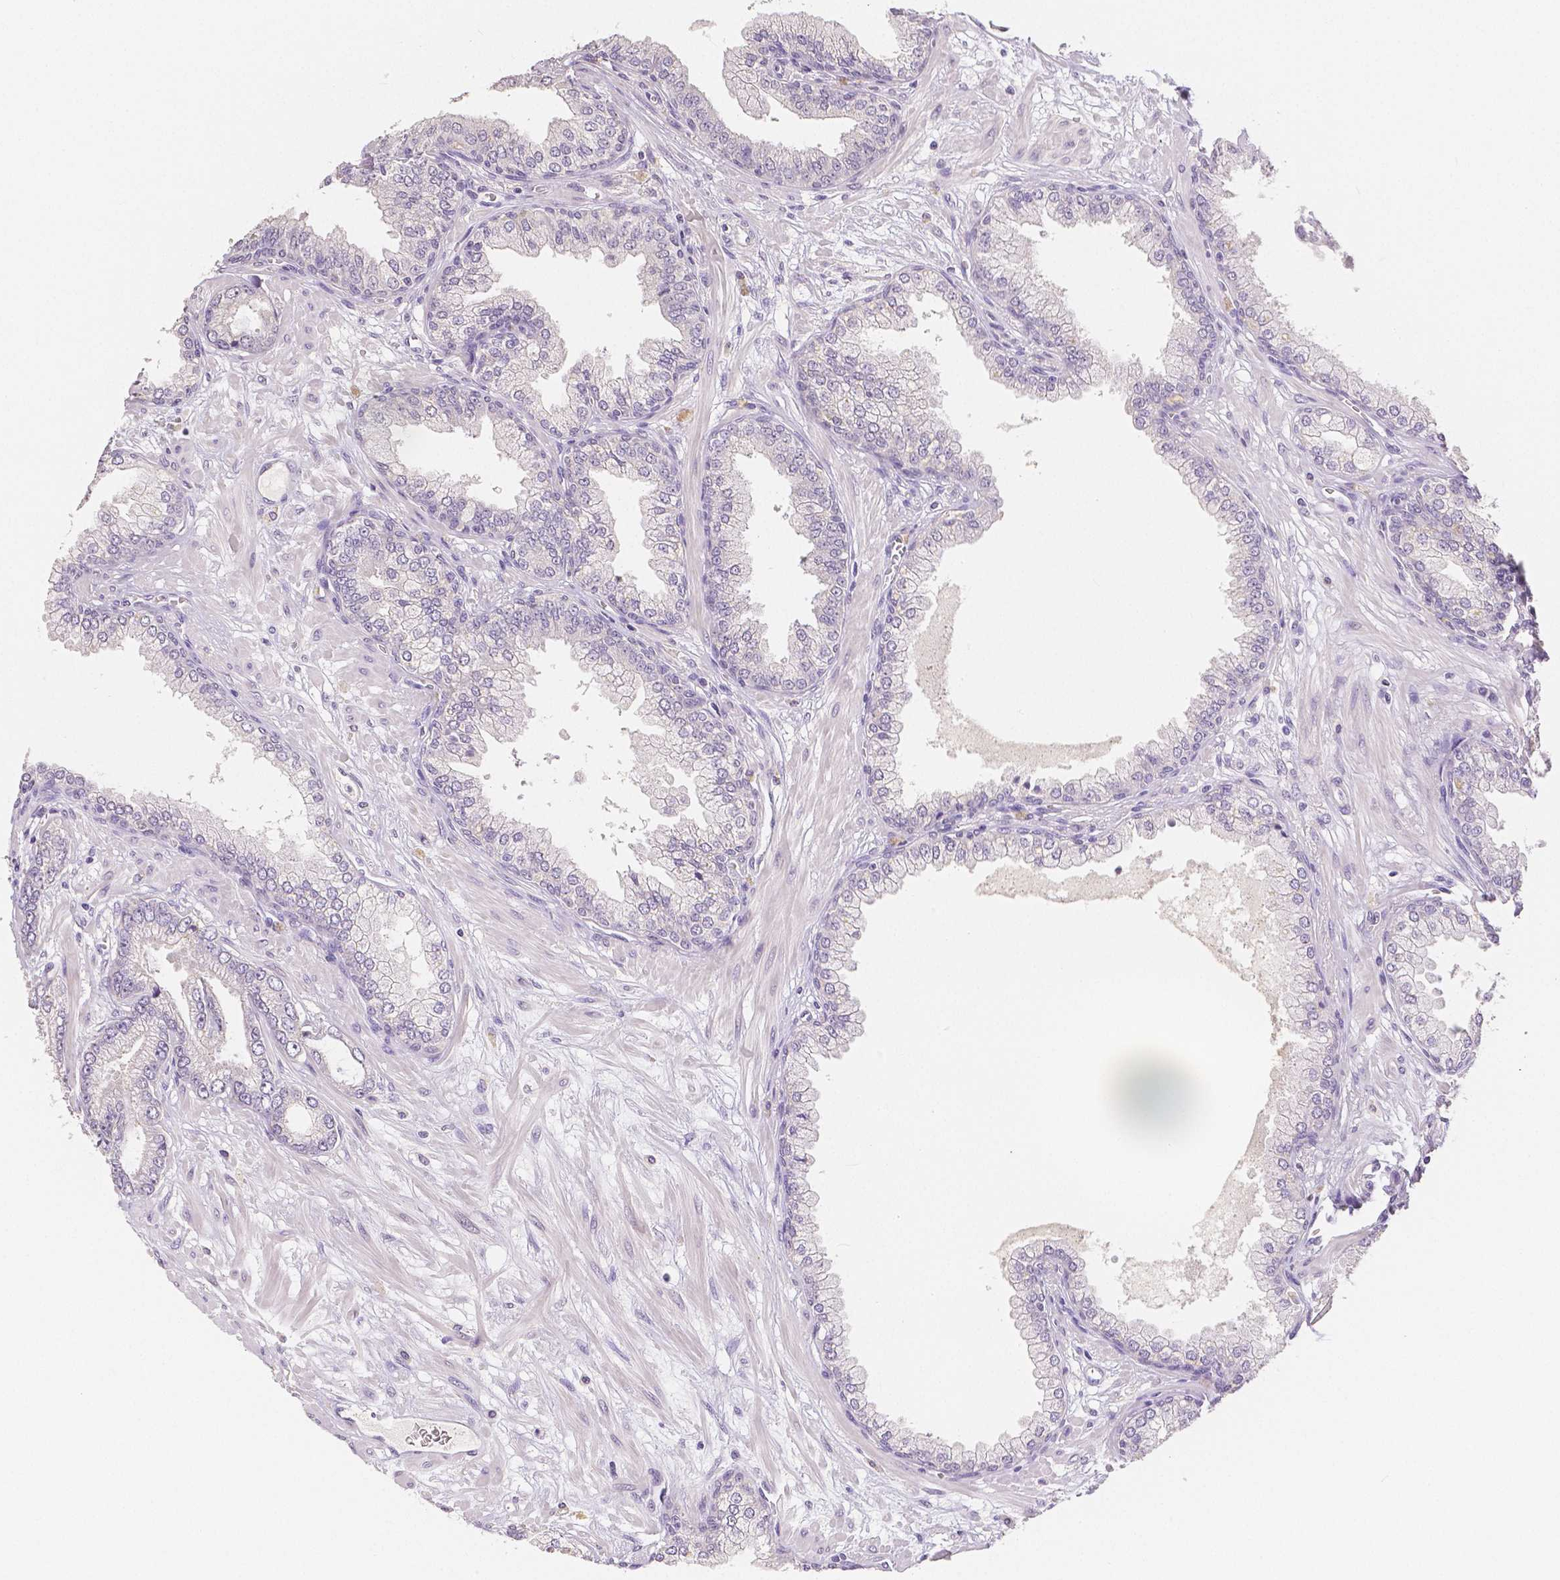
{"staining": {"intensity": "negative", "quantity": "none", "location": "none"}, "tissue": "prostate cancer", "cell_type": "Tumor cells", "image_type": "cancer", "snomed": [{"axis": "morphology", "description": "Adenocarcinoma, Low grade"}, {"axis": "topography", "description": "Prostate"}], "caption": "Immunohistochemical staining of prostate cancer (low-grade adenocarcinoma) reveals no significant positivity in tumor cells.", "gene": "OCLN", "patient": {"sex": "male", "age": 64}}